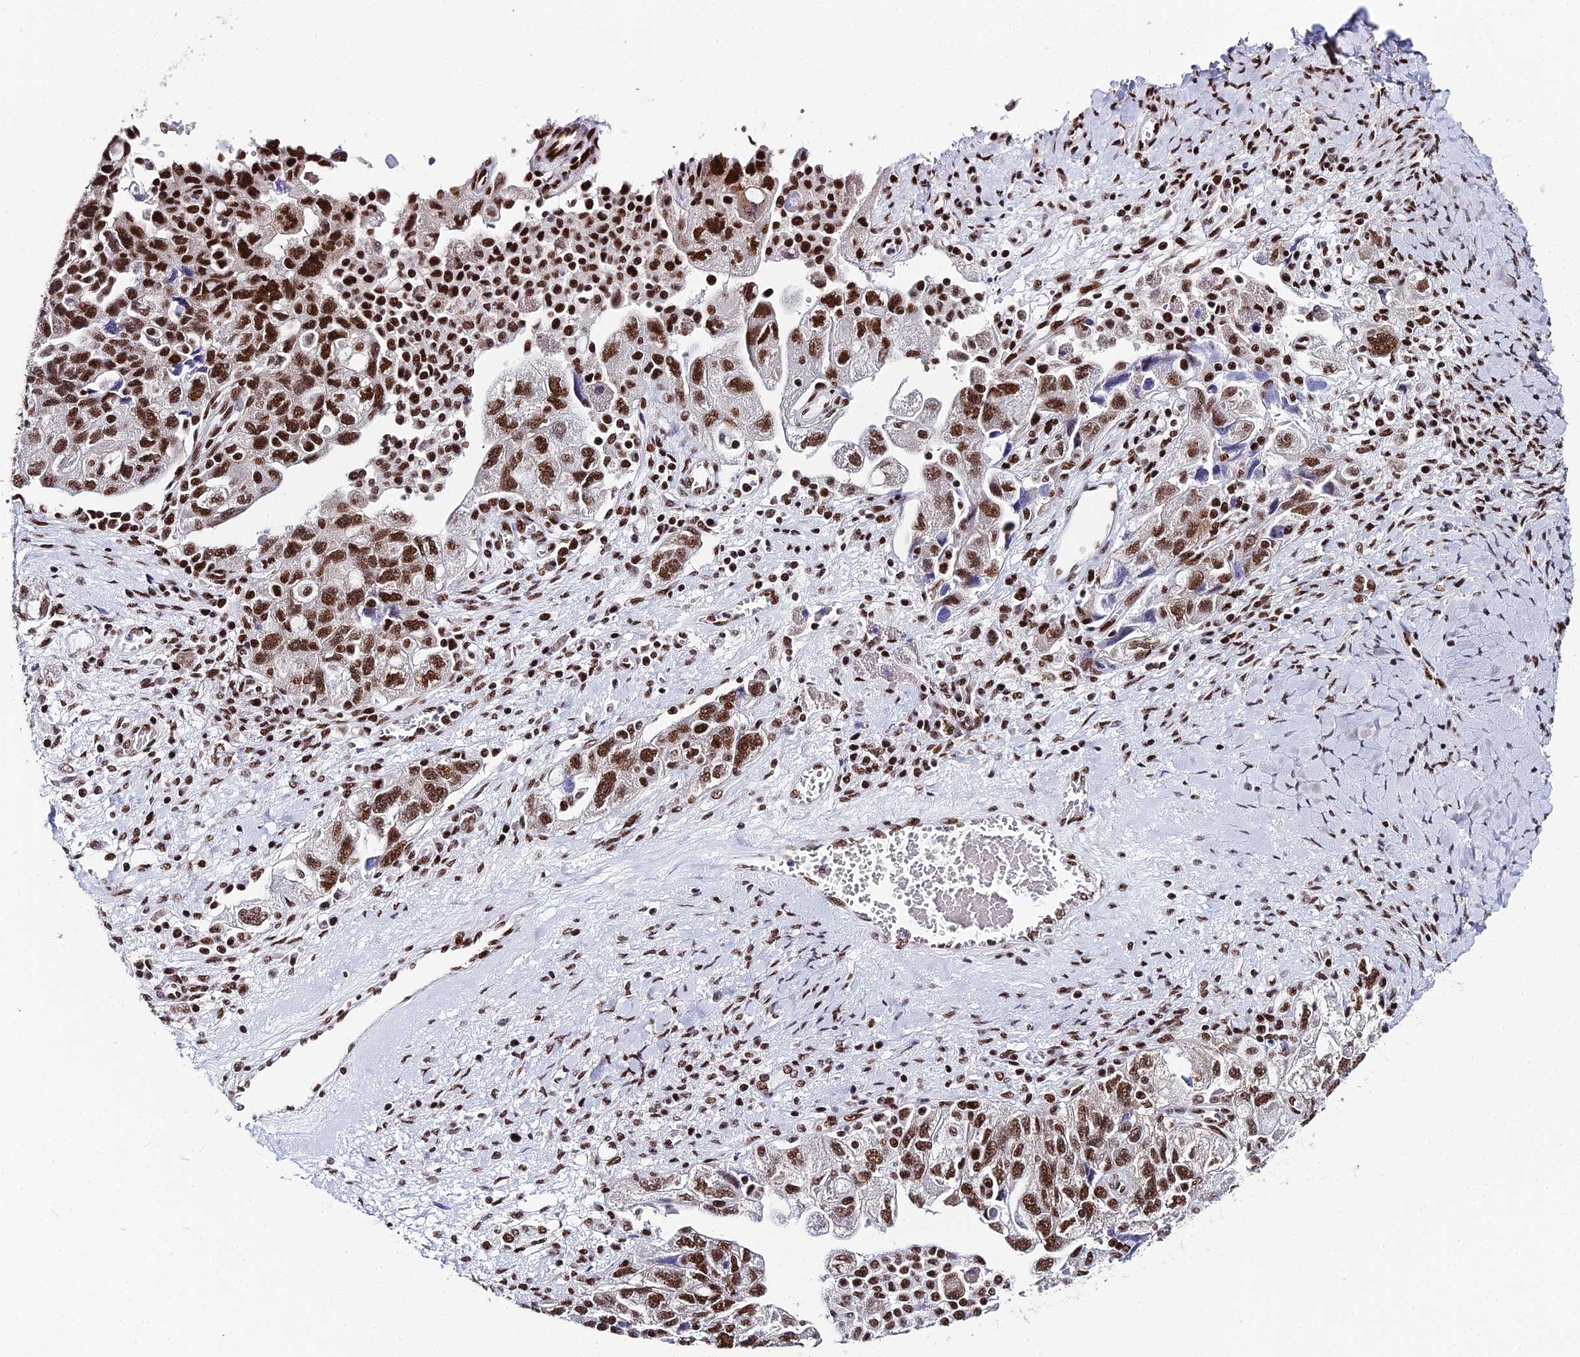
{"staining": {"intensity": "moderate", "quantity": ">75%", "location": "nuclear"}, "tissue": "ovarian cancer", "cell_type": "Tumor cells", "image_type": "cancer", "snomed": [{"axis": "morphology", "description": "Carcinoma, NOS"}, {"axis": "morphology", "description": "Cystadenocarcinoma, serous, NOS"}, {"axis": "topography", "description": "Ovary"}], "caption": "There is medium levels of moderate nuclear positivity in tumor cells of serous cystadenocarcinoma (ovarian), as demonstrated by immunohistochemical staining (brown color).", "gene": "HNRNPH1", "patient": {"sex": "female", "age": 69}}